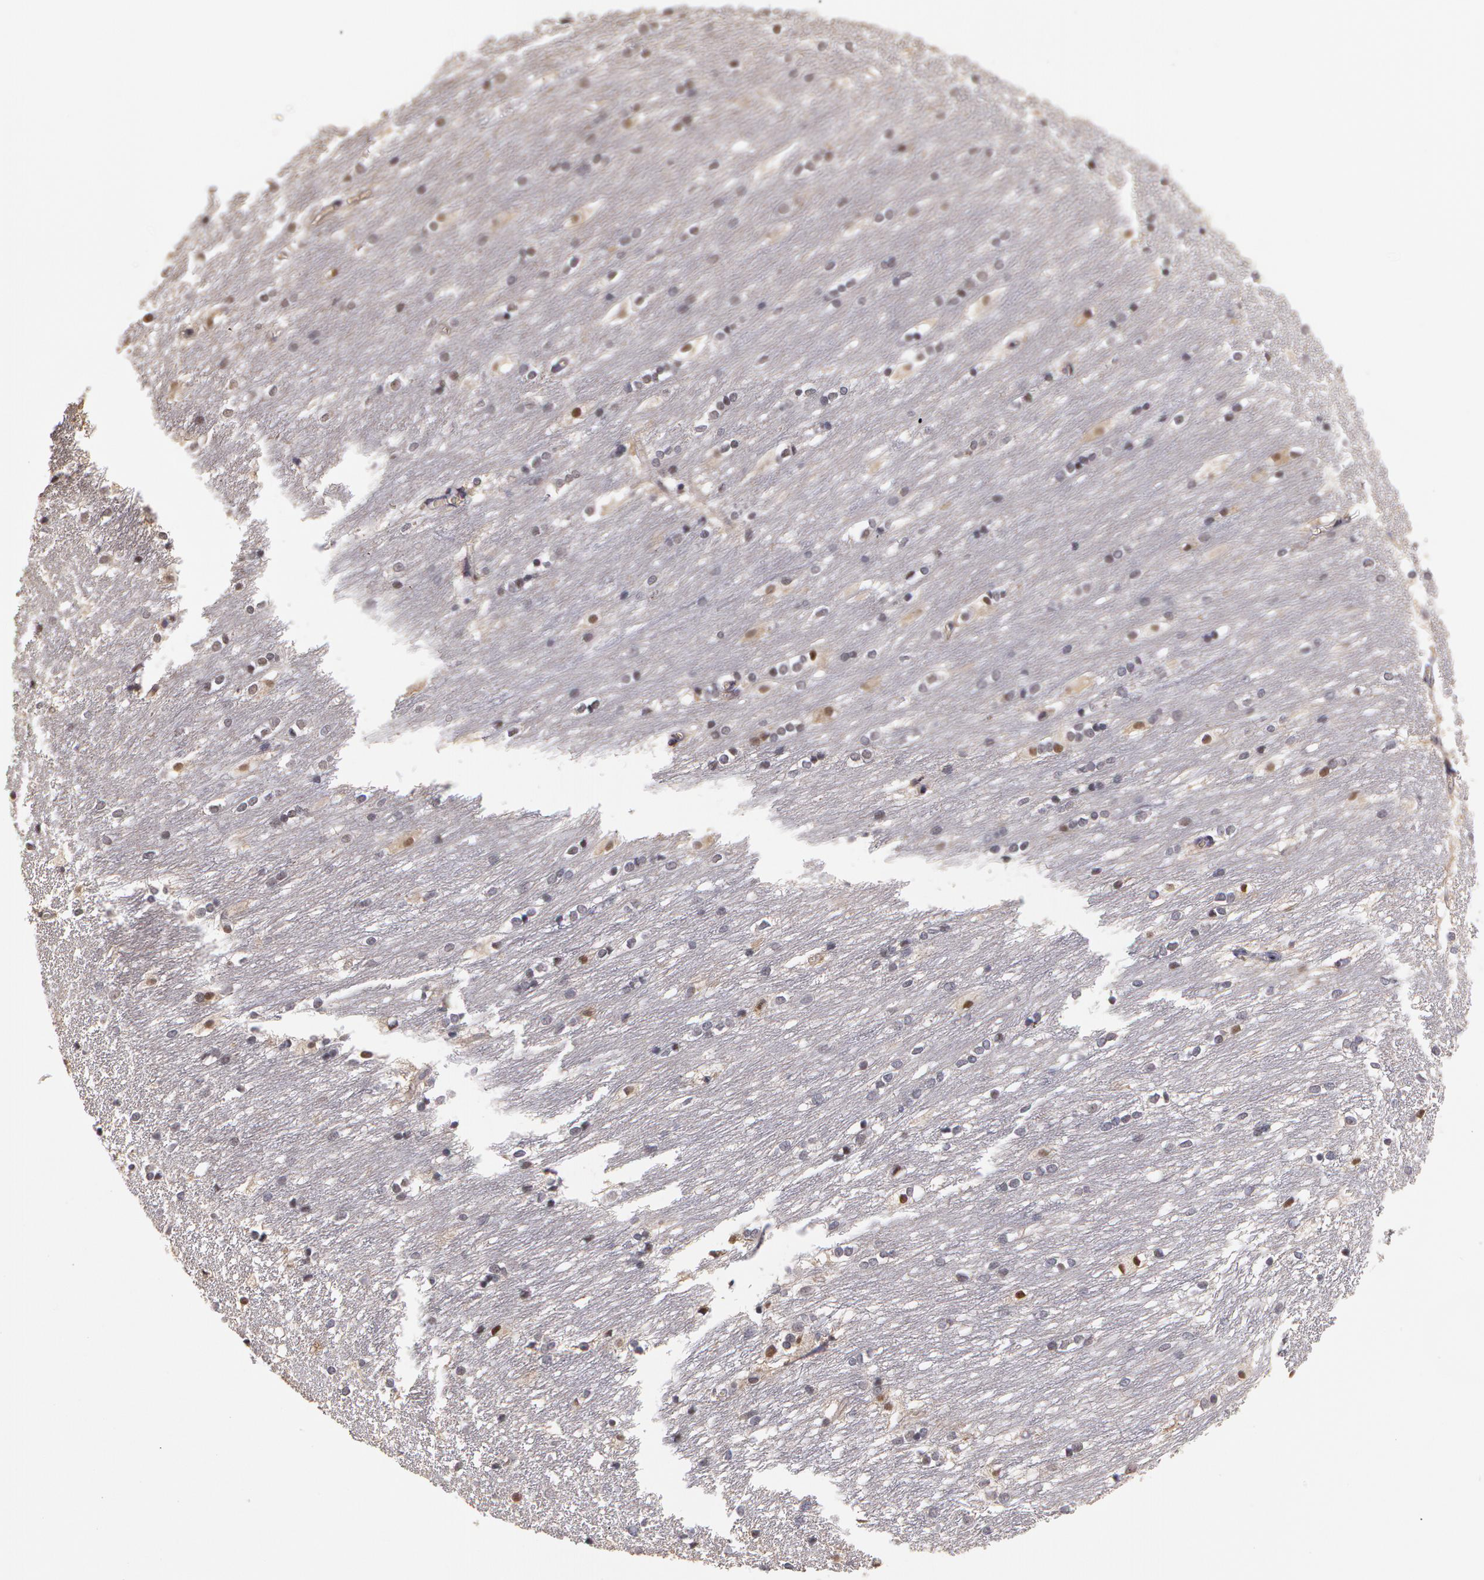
{"staining": {"intensity": "weak", "quantity": "25%-75%", "location": "nuclear"}, "tissue": "caudate", "cell_type": "Glial cells", "image_type": "normal", "snomed": [{"axis": "morphology", "description": "Normal tissue, NOS"}, {"axis": "topography", "description": "Lateral ventricle wall"}], "caption": "Immunohistochemistry (IHC) micrograph of normal caudate: caudate stained using immunohistochemistry (IHC) demonstrates low levels of weak protein expression localized specifically in the nuclear of glial cells, appearing as a nuclear brown color.", "gene": "PRICKLE1", "patient": {"sex": "female", "age": 19}}